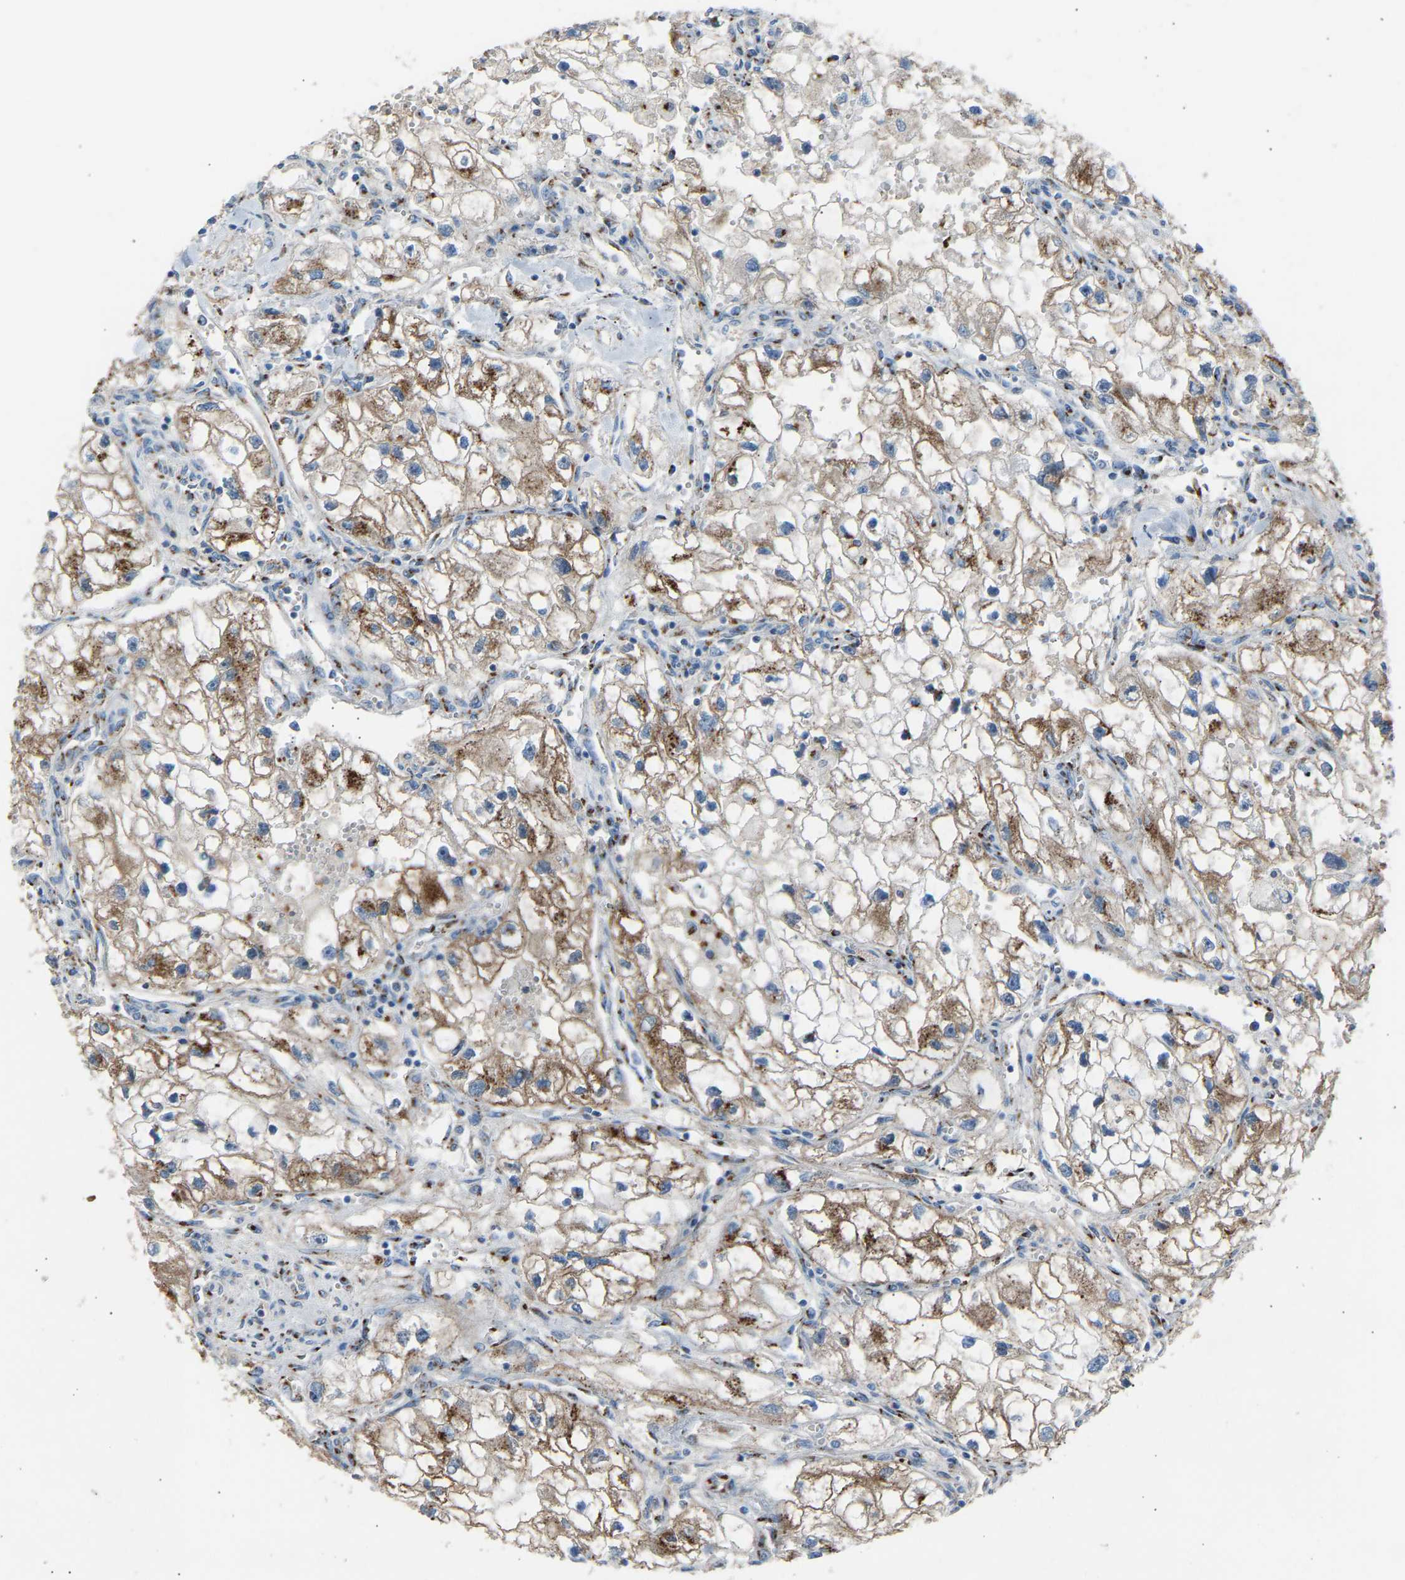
{"staining": {"intensity": "moderate", "quantity": ">75%", "location": "cytoplasmic/membranous"}, "tissue": "renal cancer", "cell_type": "Tumor cells", "image_type": "cancer", "snomed": [{"axis": "morphology", "description": "Adenocarcinoma, NOS"}, {"axis": "topography", "description": "Kidney"}], "caption": "Tumor cells reveal moderate cytoplasmic/membranous positivity in about >75% of cells in renal cancer (adenocarcinoma).", "gene": "CYREN", "patient": {"sex": "female", "age": 70}}